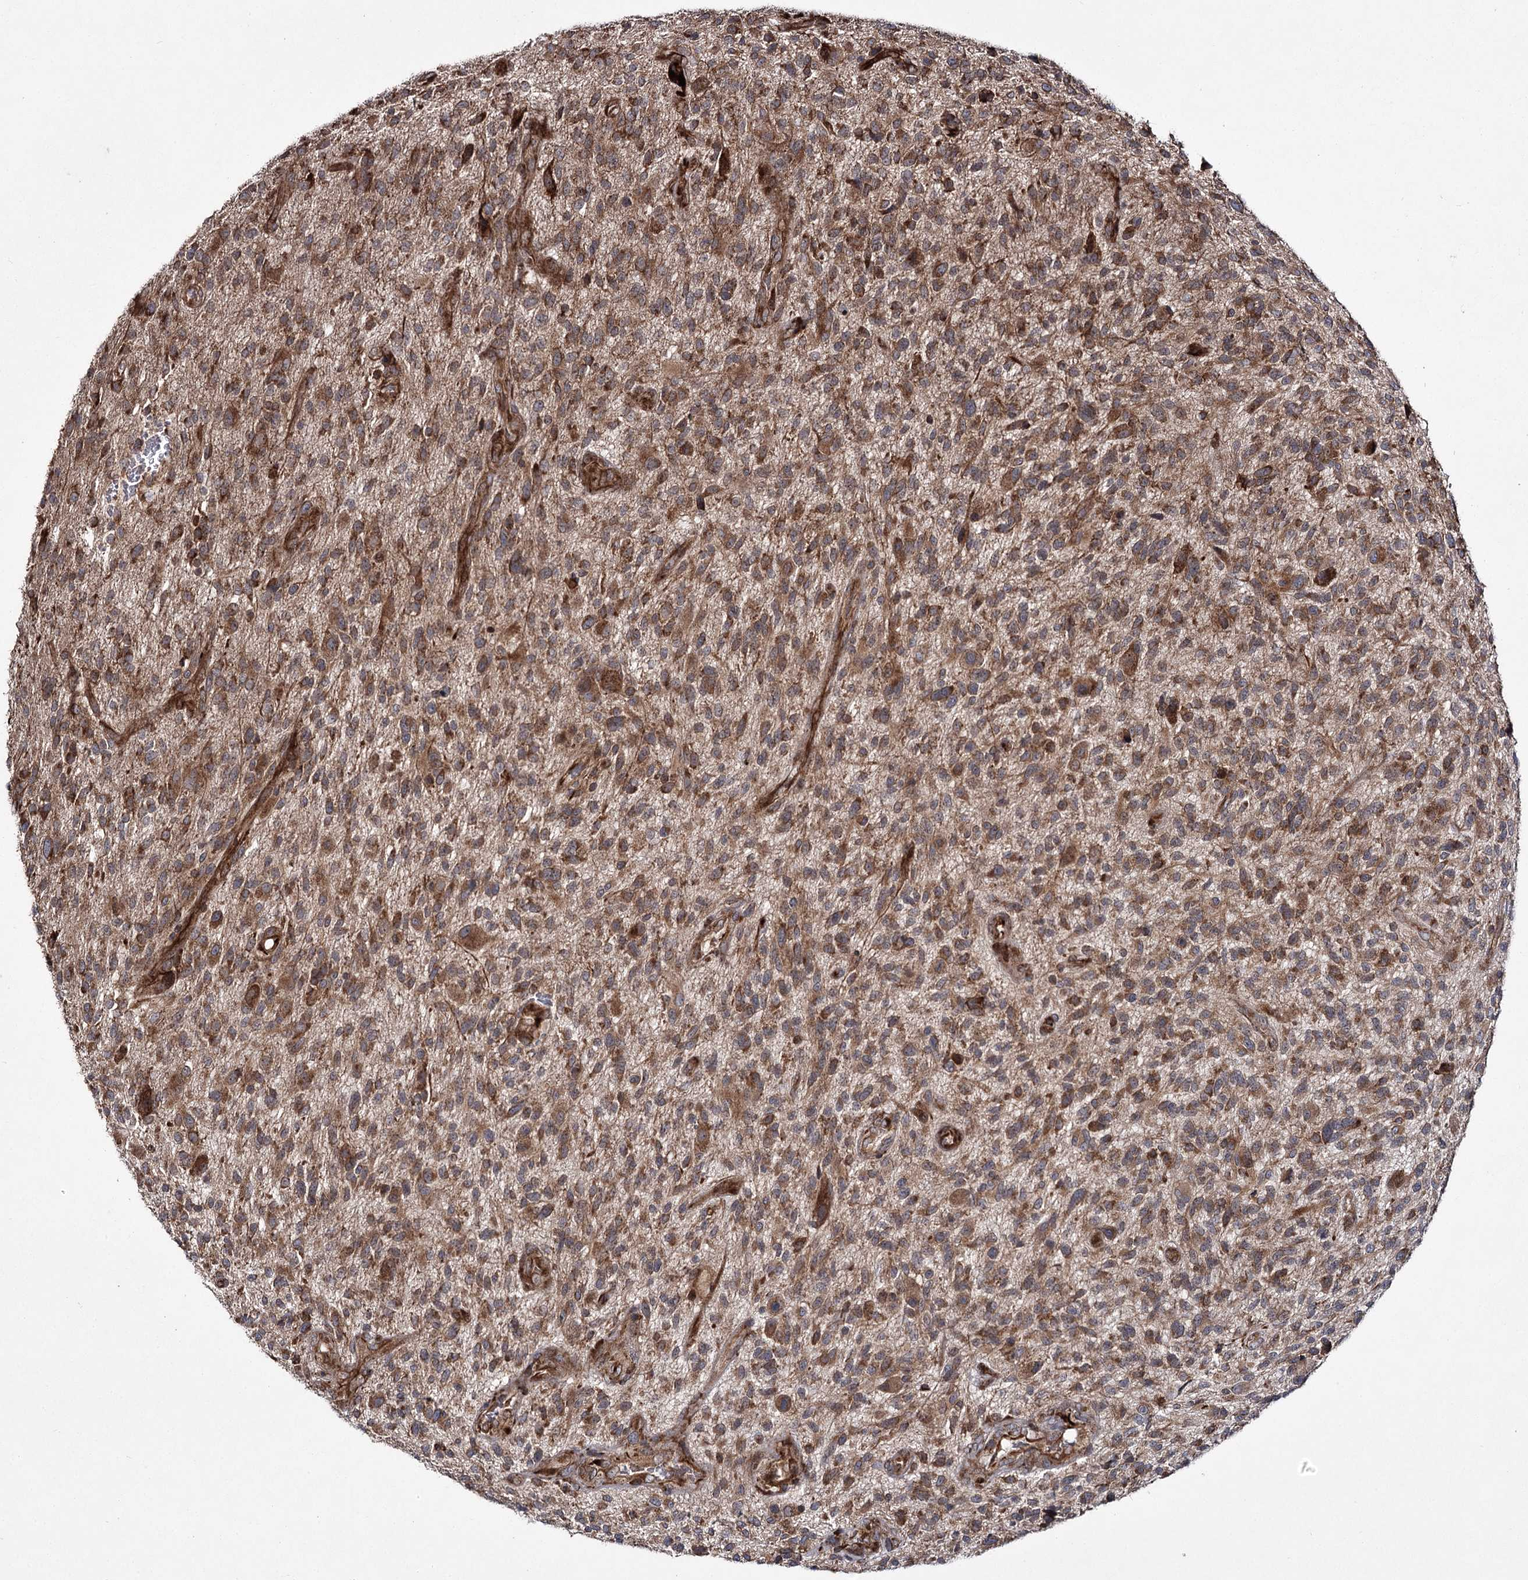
{"staining": {"intensity": "moderate", "quantity": ">75%", "location": "cytoplasmic/membranous"}, "tissue": "glioma", "cell_type": "Tumor cells", "image_type": "cancer", "snomed": [{"axis": "morphology", "description": "Glioma, malignant, High grade"}, {"axis": "topography", "description": "Brain"}], "caption": "Protein staining shows moderate cytoplasmic/membranous staining in approximately >75% of tumor cells in malignant high-grade glioma.", "gene": "HECTD2", "patient": {"sex": "male", "age": 47}}